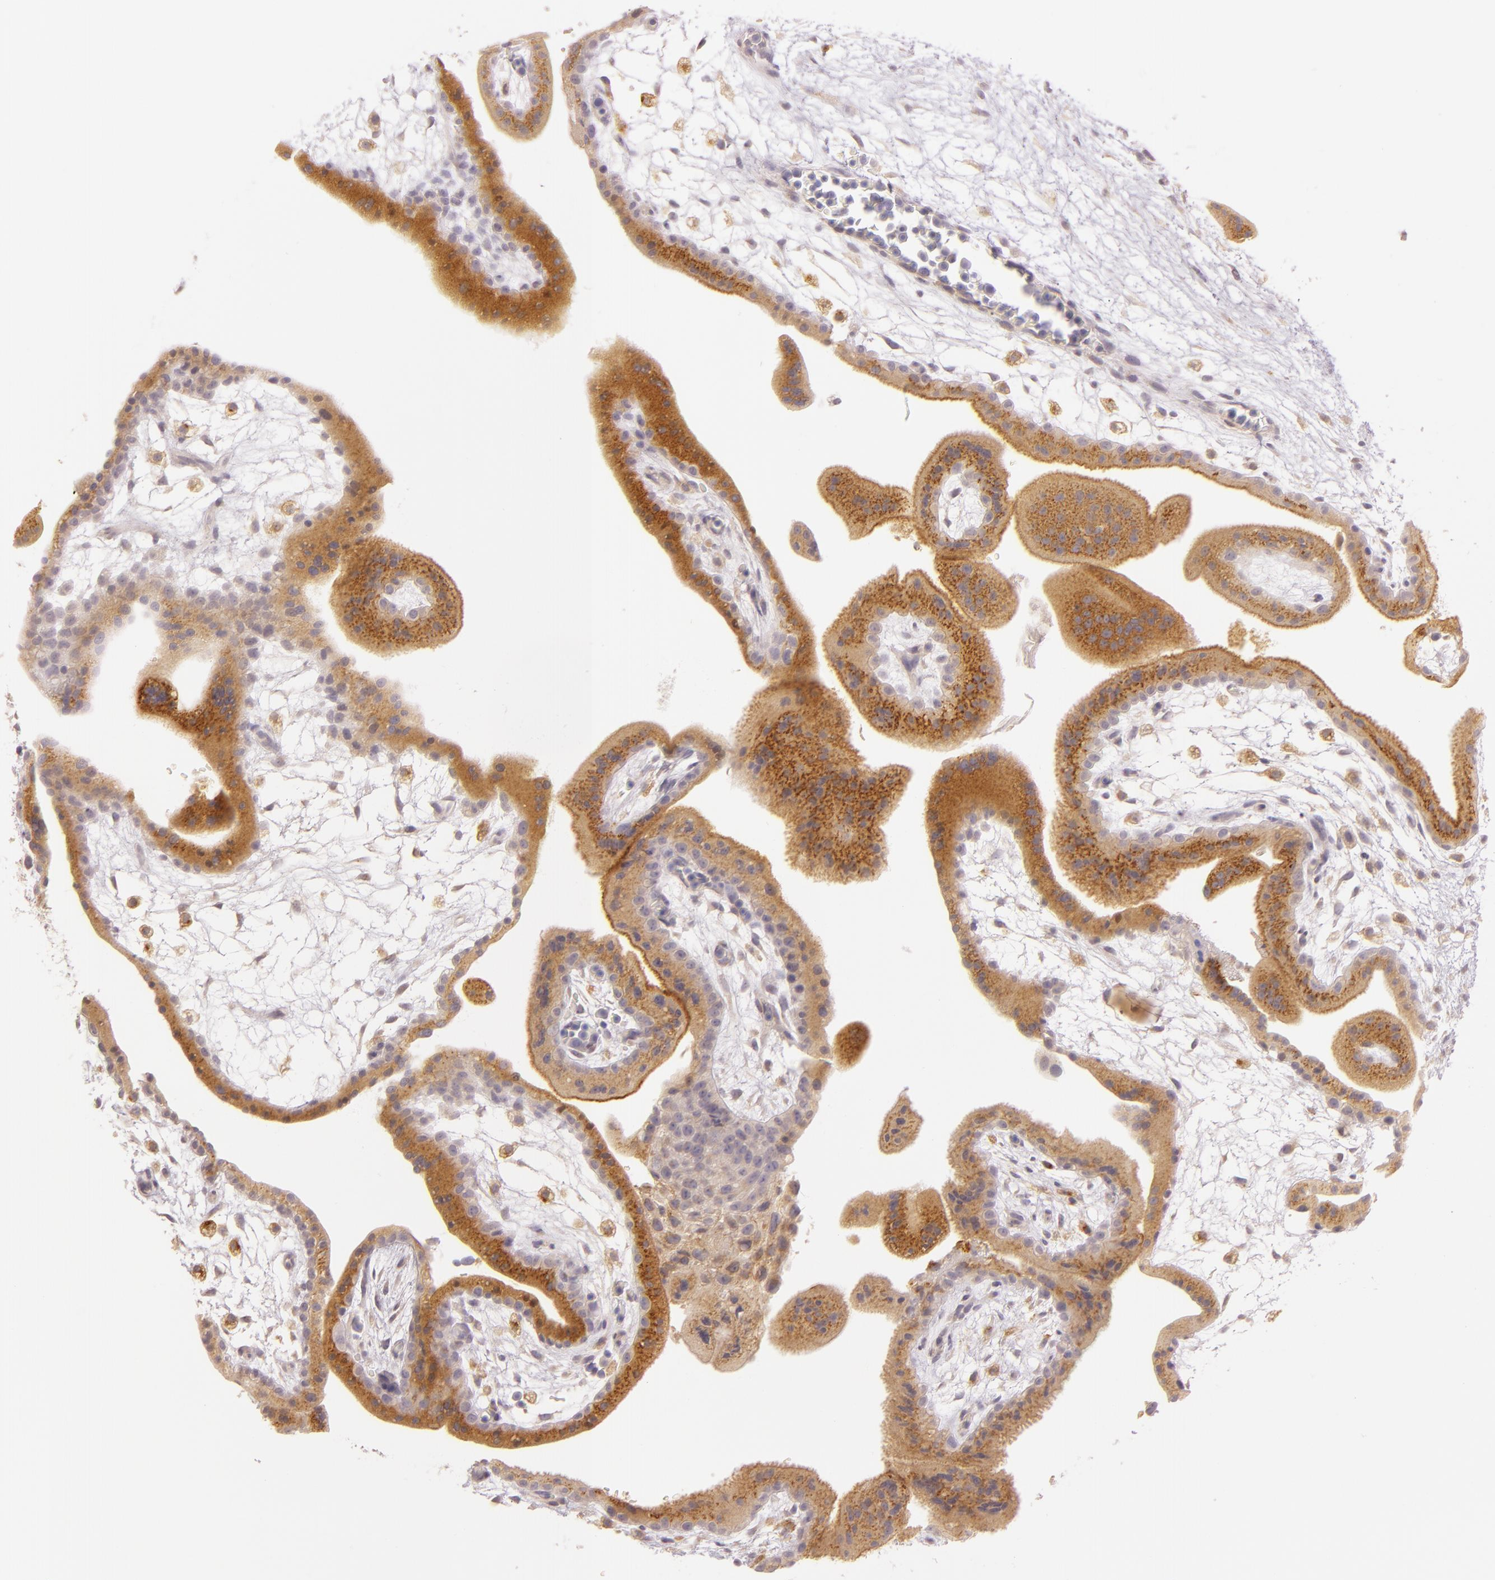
{"staining": {"intensity": "moderate", "quantity": ">75%", "location": "cytoplasmic/membranous"}, "tissue": "placenta", "cell_type": "Decidual cells", "image_type": "normal", "snomed": [{"axis": "morphology", "description": "Normal tissue, NOS"}, {"axis": "topography", "description": "Placenta"}], "caption": "Decidual cells exhibit moderate cytoplasmic/membranous positivity in about >75% of cells in unremarkable placenta.", "gene": "LGMN", "patient": {"sex": "female", "age": 35}}